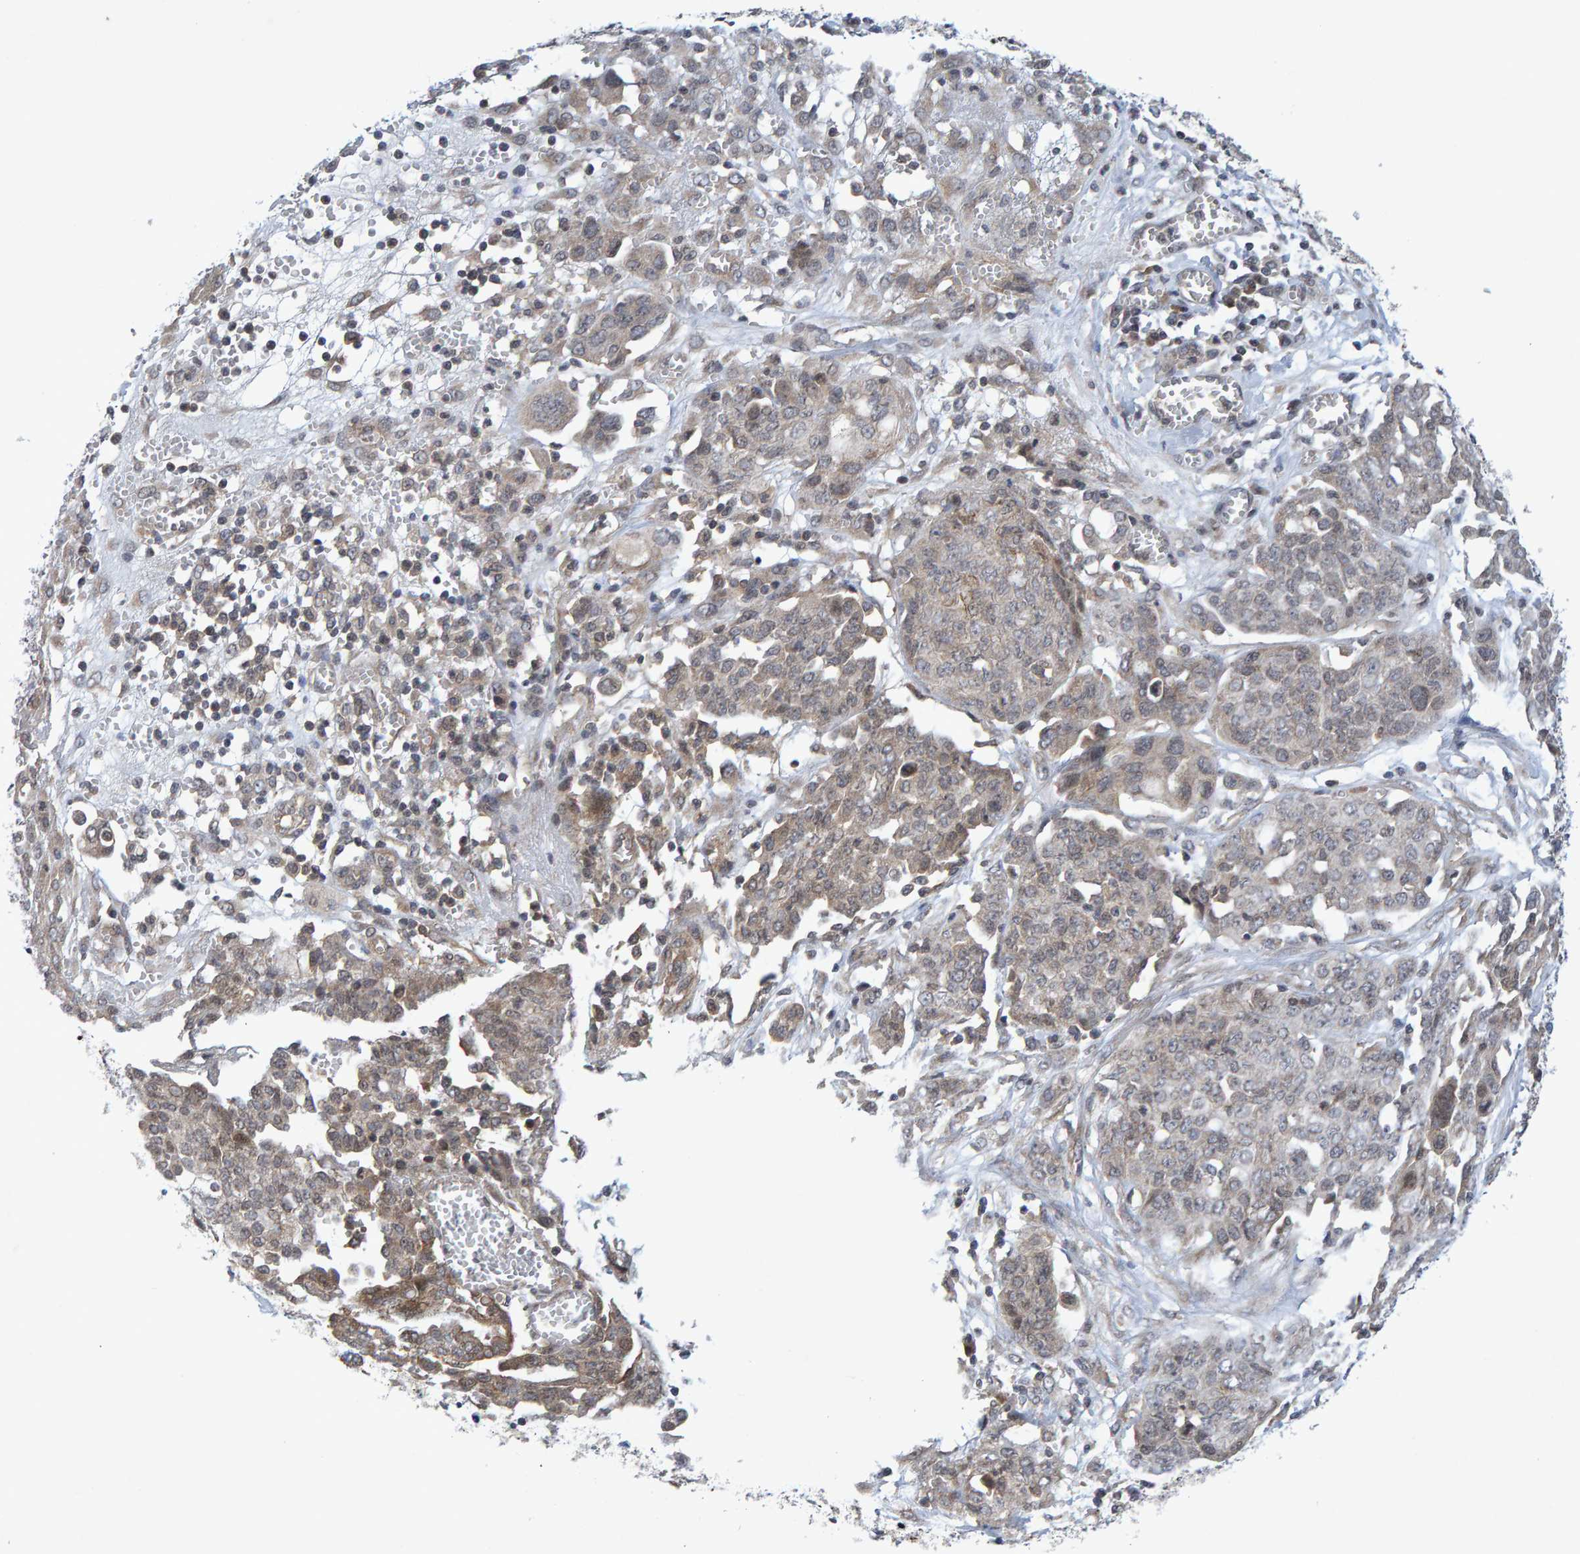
{"staining": {"intensity": "weak", "quantity": "25%-75%", "location": "cytoplasmic/membranous"}, "tissue": "ovarian cancer", "cell_type": "Tumor cells", "image_type": "cancer", "snomed": [{"axis": "morphology", "description": "Cystadenocarcinoma, serous, NOS"}, {"axis": "topography", "description": "Soft tissue"}, {"axis": "topography", "description": "Ovary"}], "caption": "Immunohistochemical staining of human ovarian cancer exhibits low levels of weak cytoplasmic/membranous positivity in approximately 25%-75% of tumor cells.", "gene": "CDH2", "patient": {"sex": "female", "age": 57}}